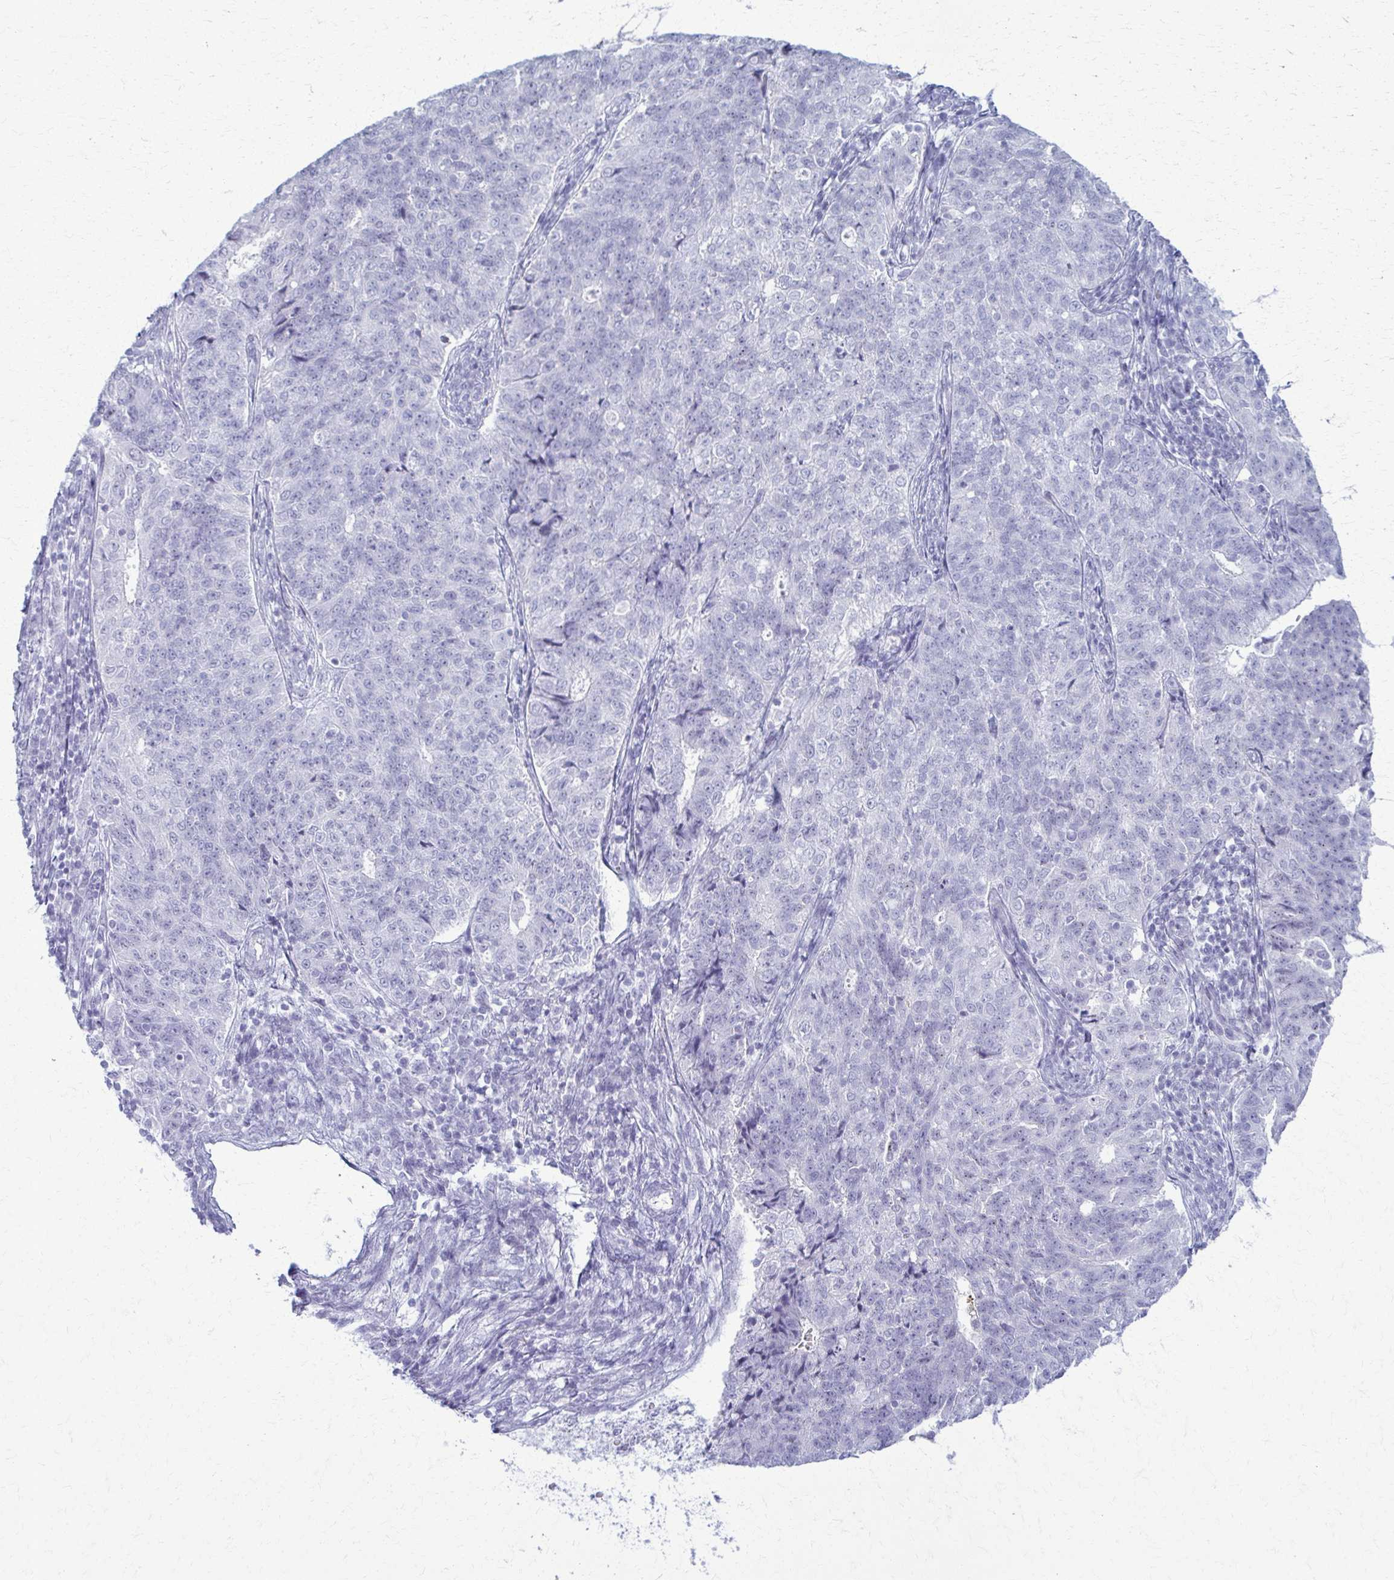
{"staining": {"intensity": "negative", "quantity": "none", "location": "none"}, "tissue": "endometrial cancer", "cell_type": "Tumor cells", "image_type": "cancer", "snomed": [{"axis": "morphology", "description": "Adenocarcinoma, NOS"}, {"axis": "topography", "description": "Endometrium"}], "caption": "This is an immunohistochemistry image of adenocarcinoma (endometrial). There is no positivity in tumor cells.", "gene": "ACSM2B", "patient": {"sex": "female", "age": 43}}